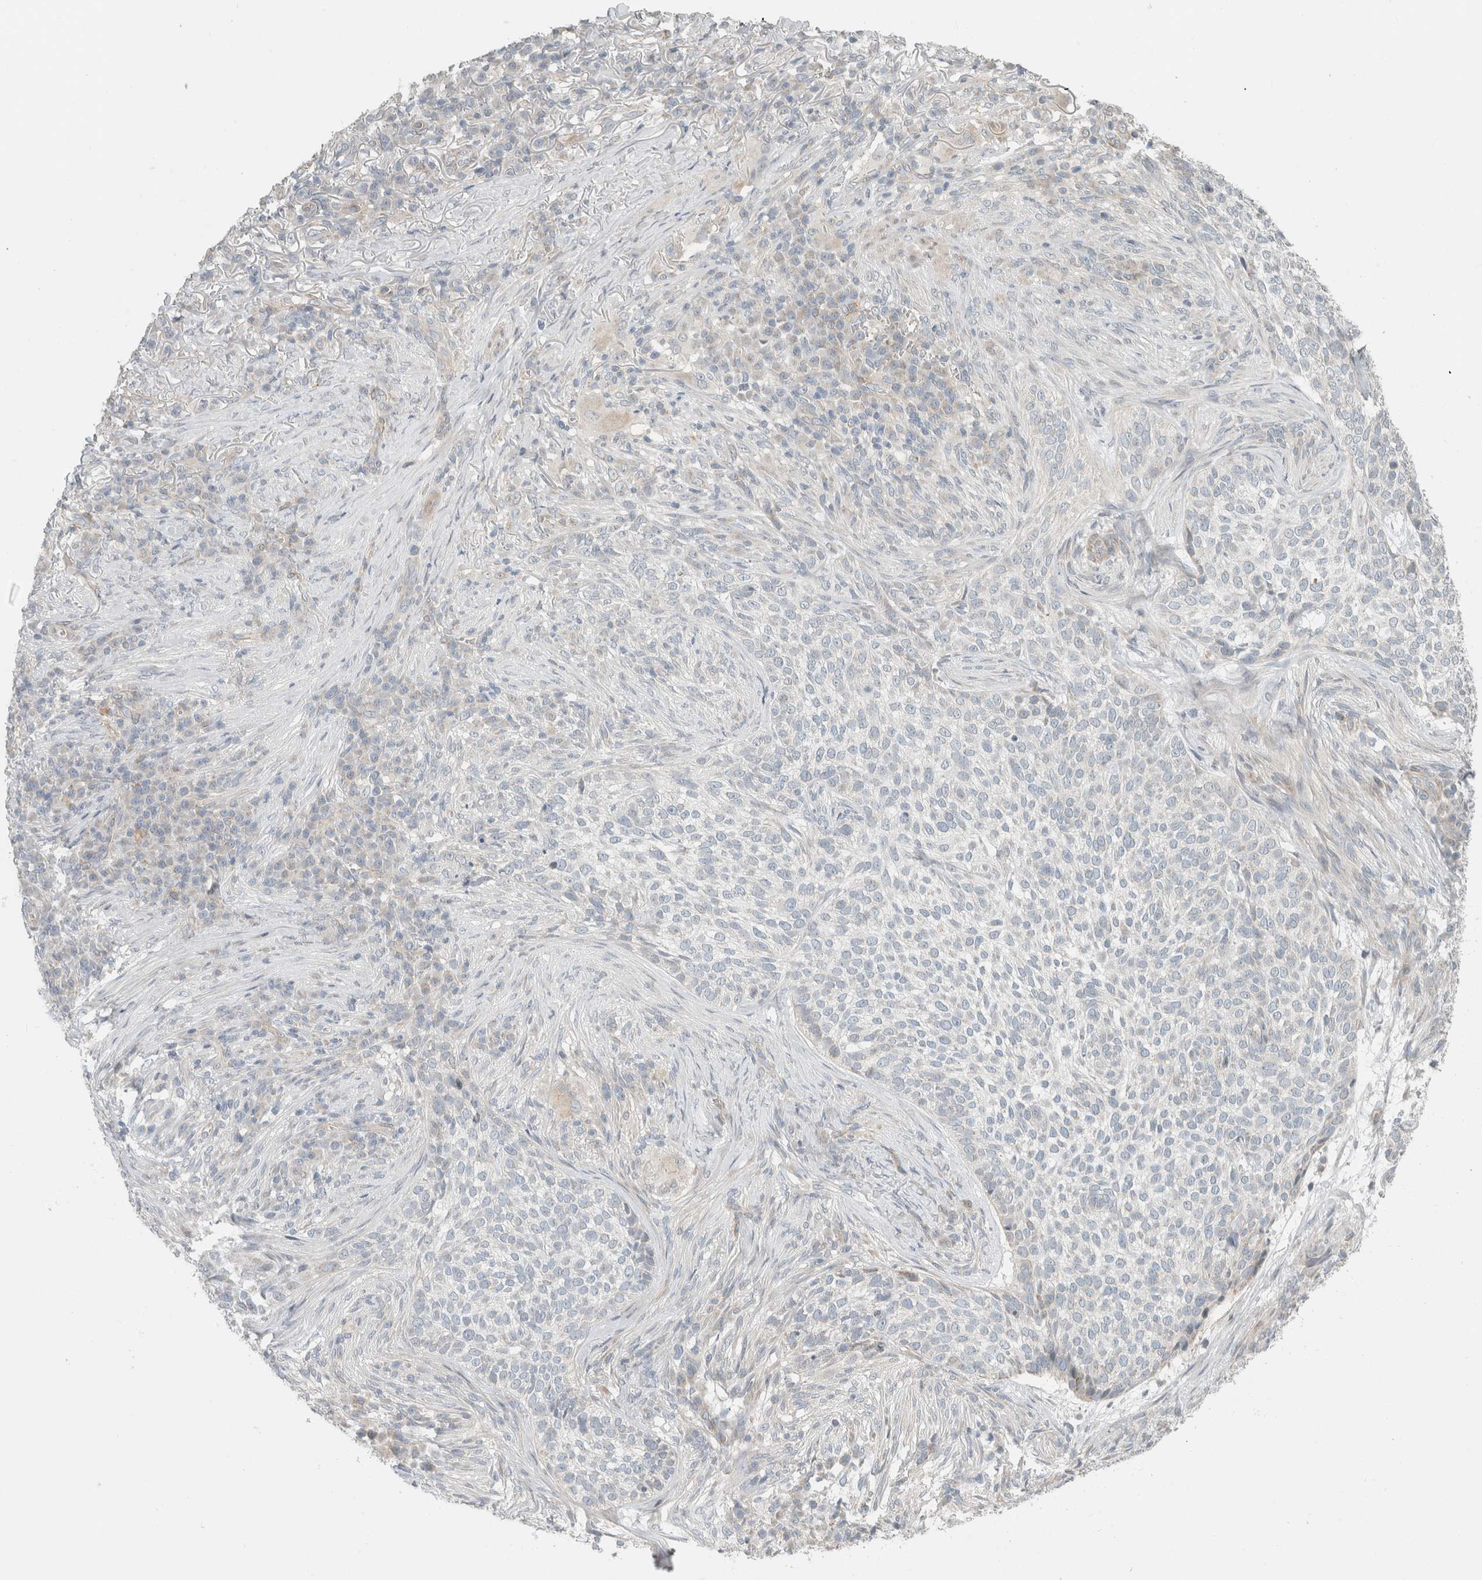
{"staining": {"intensity": "moderate", "quantity": "<25%", "location": "cytoplasmic/membranous"}, "tissue": "skin cancer", "cell_type": "Tumor cells", "image_type": "cancer", "snomed": [{"axis": "morphology", "description": "Basal cell carcinoma"}, {"axis": "topography", "description": "Skin"}], "caption": "Skin basal cell carcinoma stained with a brown dye shows moderate cytoplasmic/membranous positive staining in about <25% of tumor cells.", "gene": "KPNA5", "patient": {"sex": "female", "age": 64}}